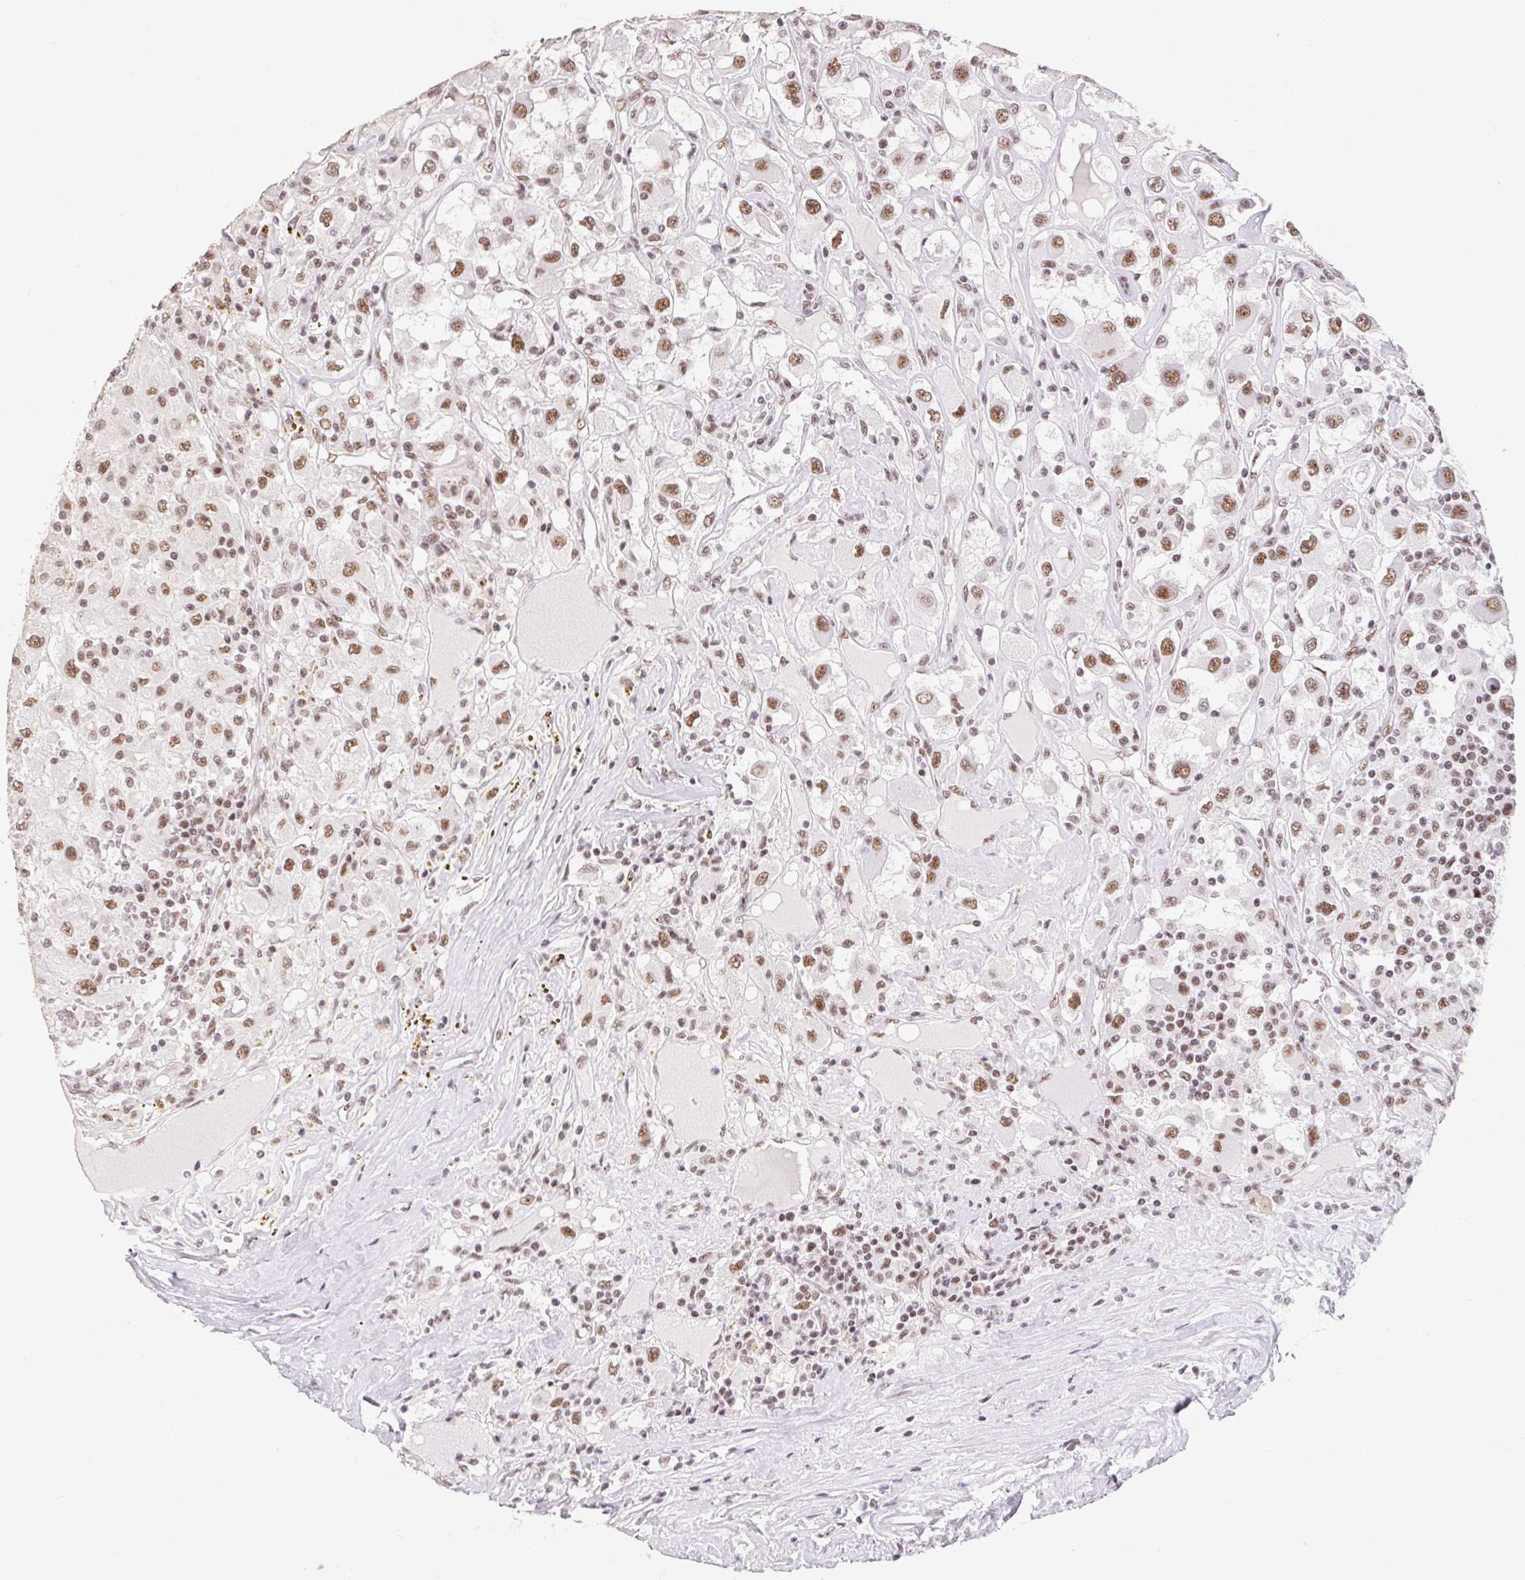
{"staining": {"intensity": "moderate", "quantity": ">75%", "location": "nuclear"}, "tissue": "renal cancer", "cell_type": "Tumor cells", "image_type": "cancer", "snomed": [{"axis": "morphology", "description": "Adenocarcinoma, NOS"}, {"axis": "topography", "description": "Kidney"}], "caption": "Human renal cancer (adenocarcinoma) stained for a protein (brown) exhibits moderate nuclear positive expression in approximately >75% of tumor cells.", "gene": "SRSF10", "patient": {"sex": "female", "age": 67}}